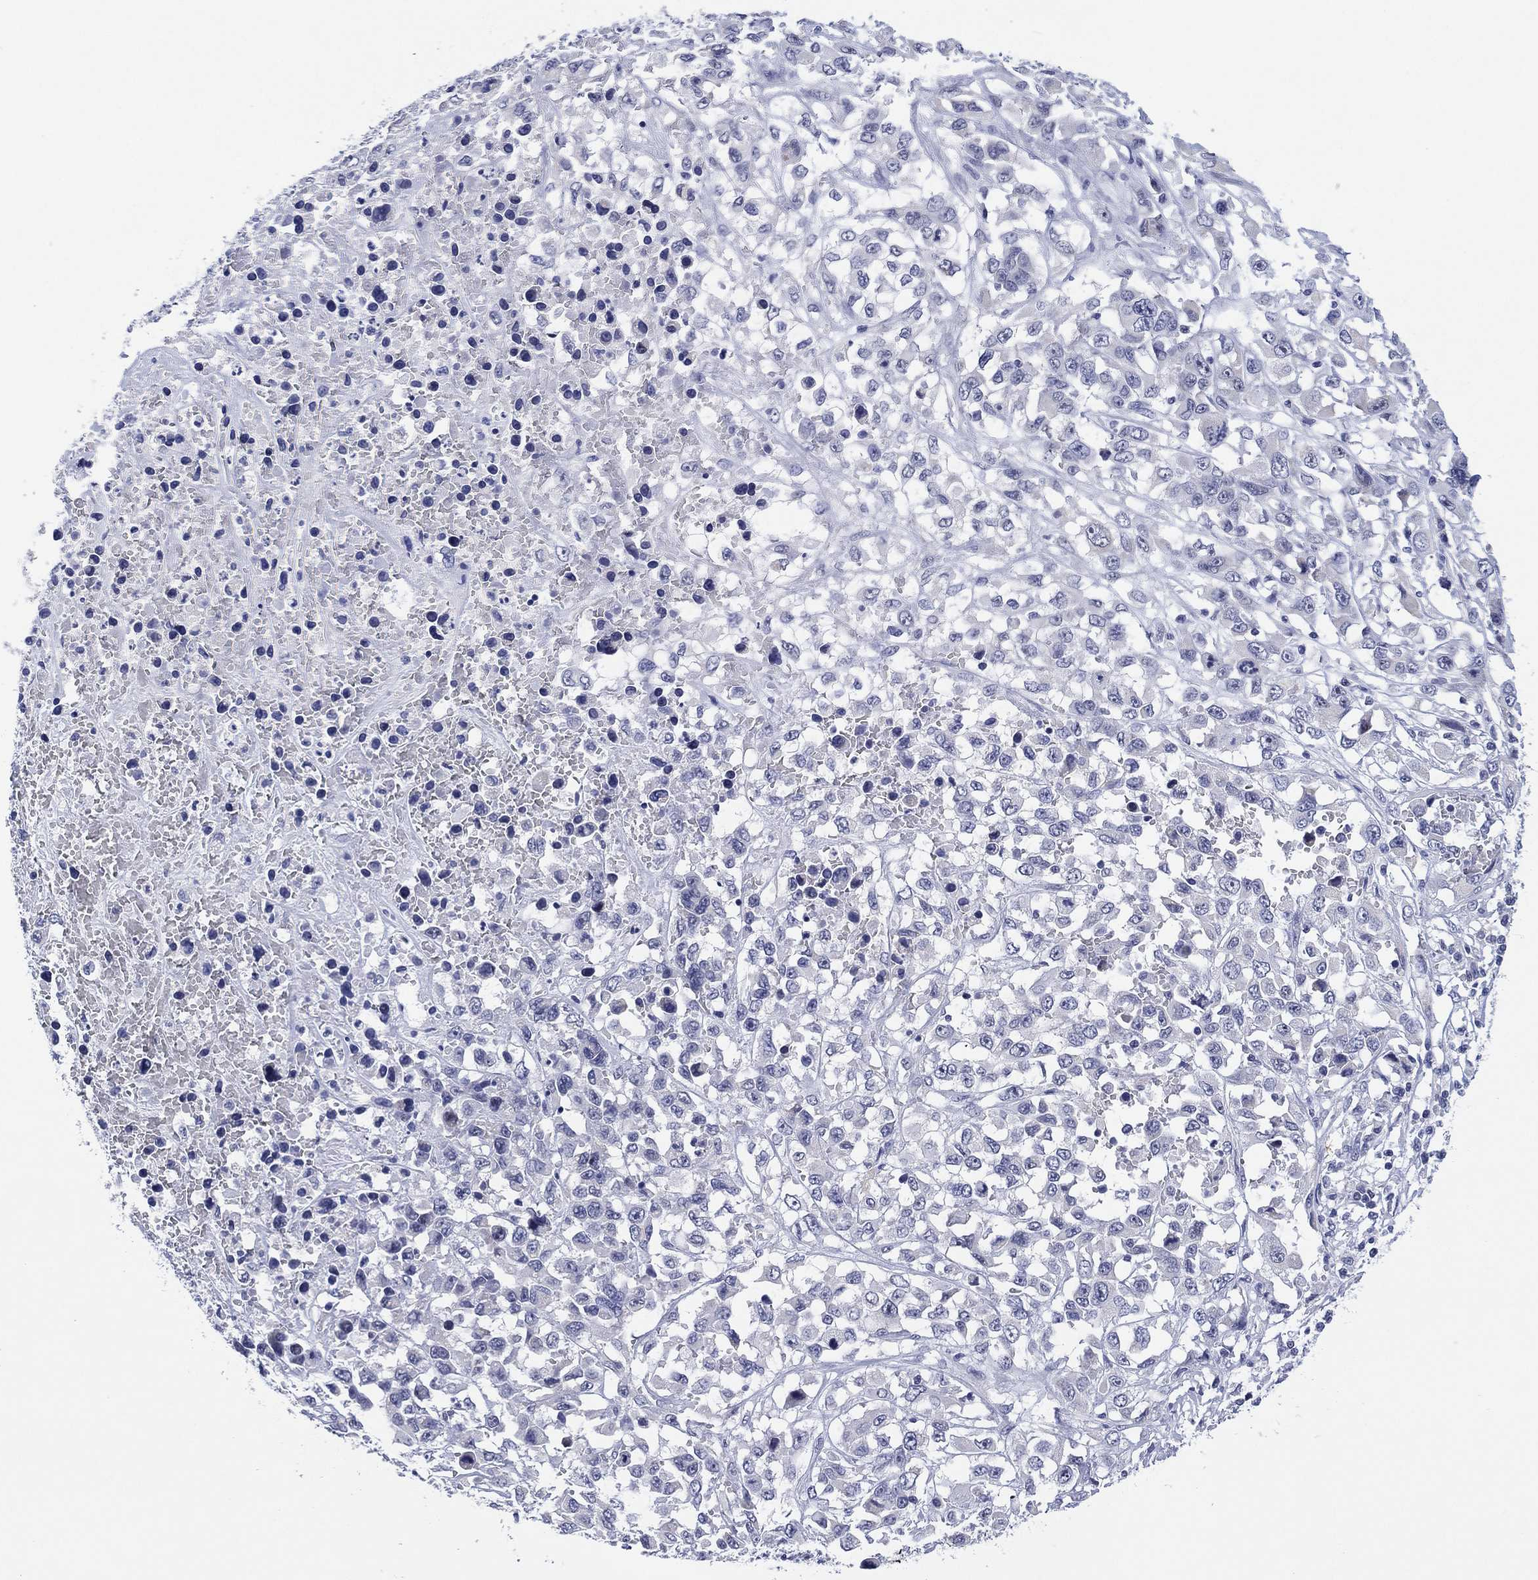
{"staining": {"intensity": "negative", "quantity": "none", "location": "none"}, "tissue": "liver cancer", "cell_type": "Tumor cells", "image_type": "cancer", "snomed": [{"axis": "morphology", "description": "Adenocarcinoma, NOS"}, {"axis": "morphology", "description": "Cholangiocarcinoma"}, {"axis": "topography", "description": "Liver"}], "caption": "Immunohistochemistry micrograph of human liver cancer (cholangiocarcinoma) stained for a protein (brown), which reveals no positivity in tumor cells. (Stains: DAB immunohistochemistry (IHC) with hematoxylin counter stain, Microscopy: brightfield microscopy at high magnification).", "gene": "CLIP3", "patient": {"sex": "male", "age": 64}}